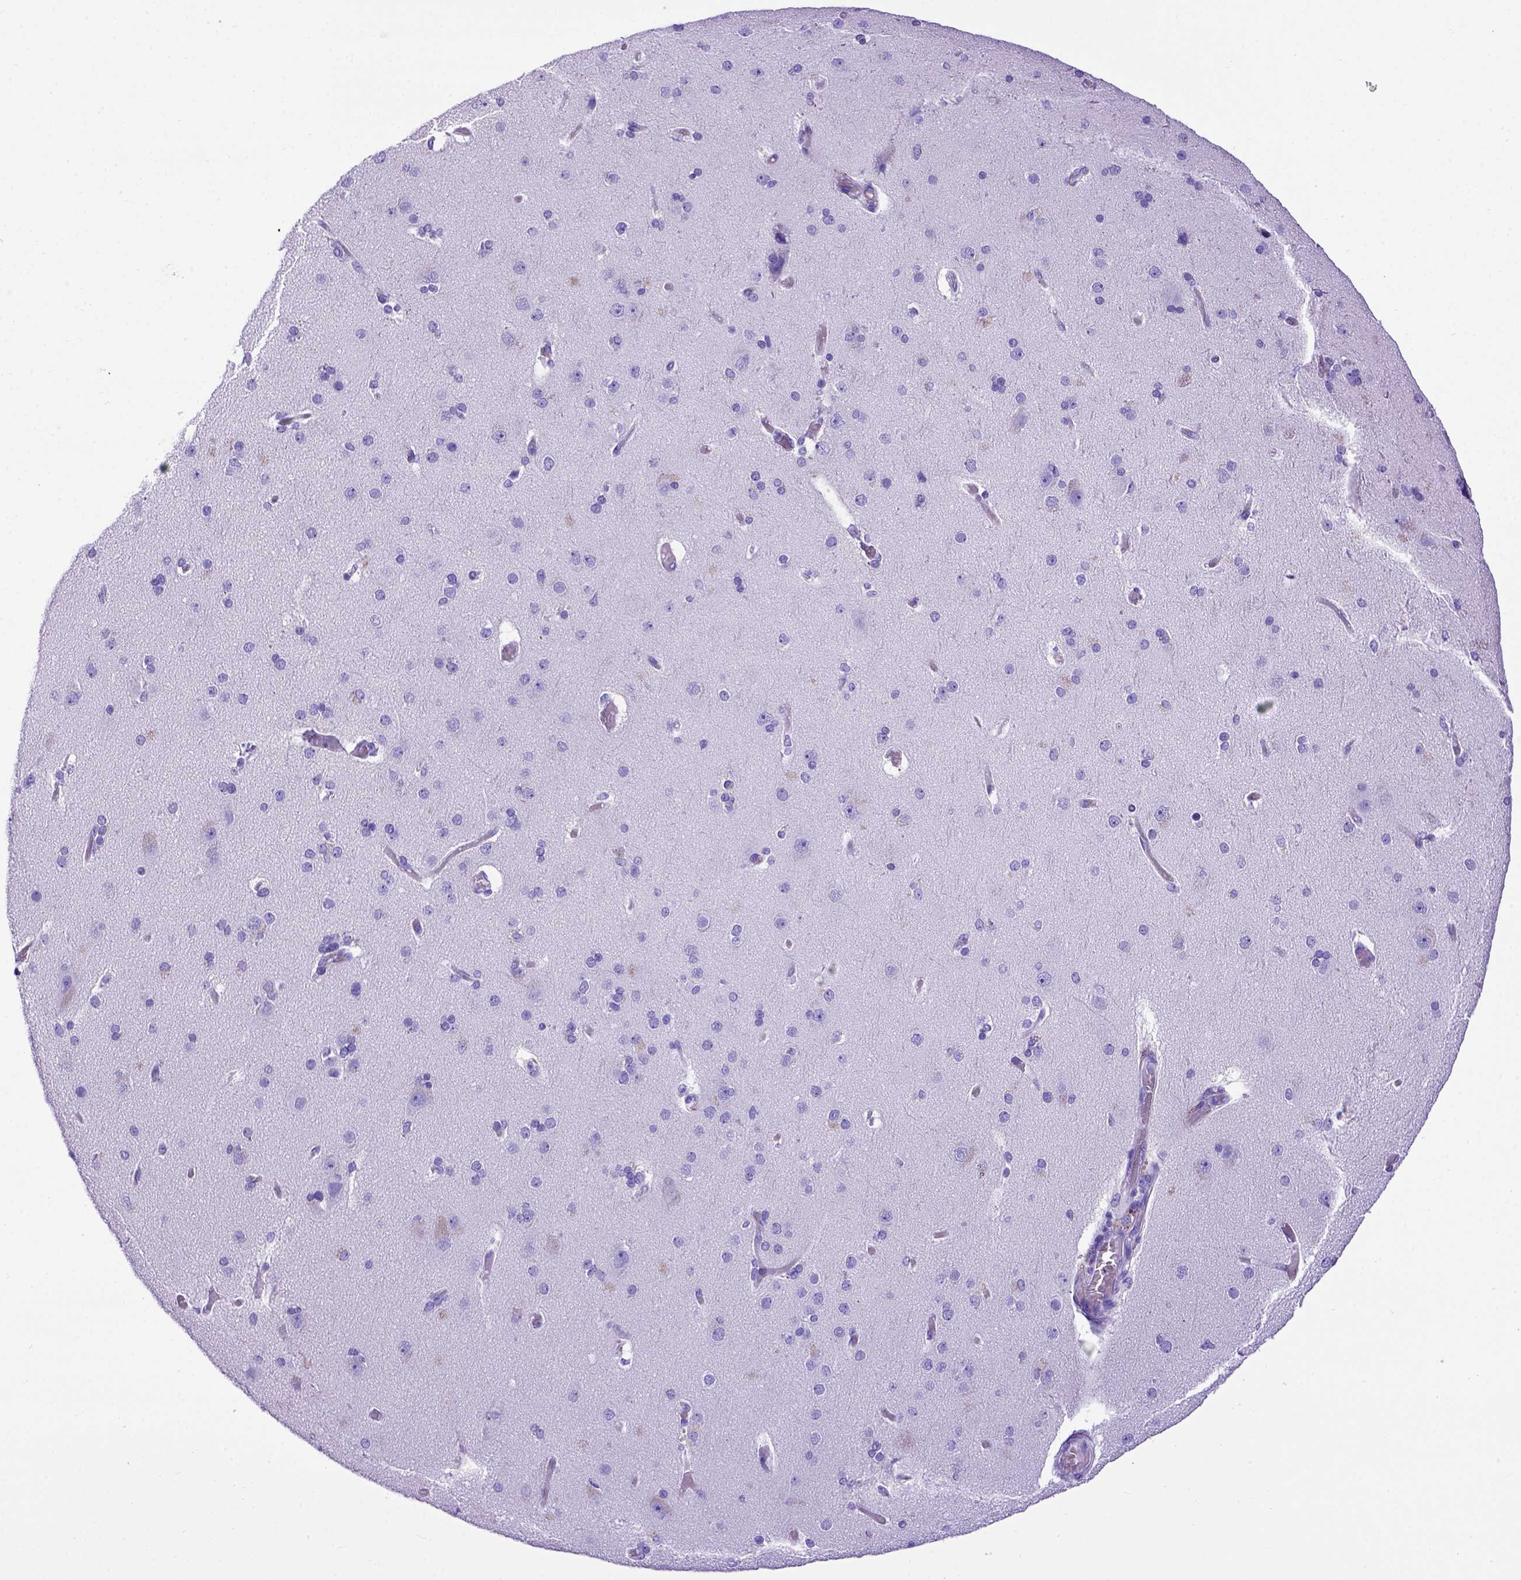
{"staining": {"intensity": "negative", "quantity": "none", "location": "none"}, "tissue": "cerebral cortex", "cell_type": "Endothelial cells", "image_type": "normal", "snomed": [{"axis": "morphology", "description": "Normal tissue, NOS"}, {"axis": "morphology", "description": "Glioma, malignant, High grade"}, {"axis": "topography", "description": "Cerebral cortex"}], "caption": "Unremarkable cerebral cortex was stained to show a protein in brown. There is no significant staining in endothelial cells. Brightfield microscopy of IHC stained with DAB (brown) and hematoxylin (blue), captured at high magnification.", "gene": "MEOX2", "patient": {"sex": "male", "age": 71}}